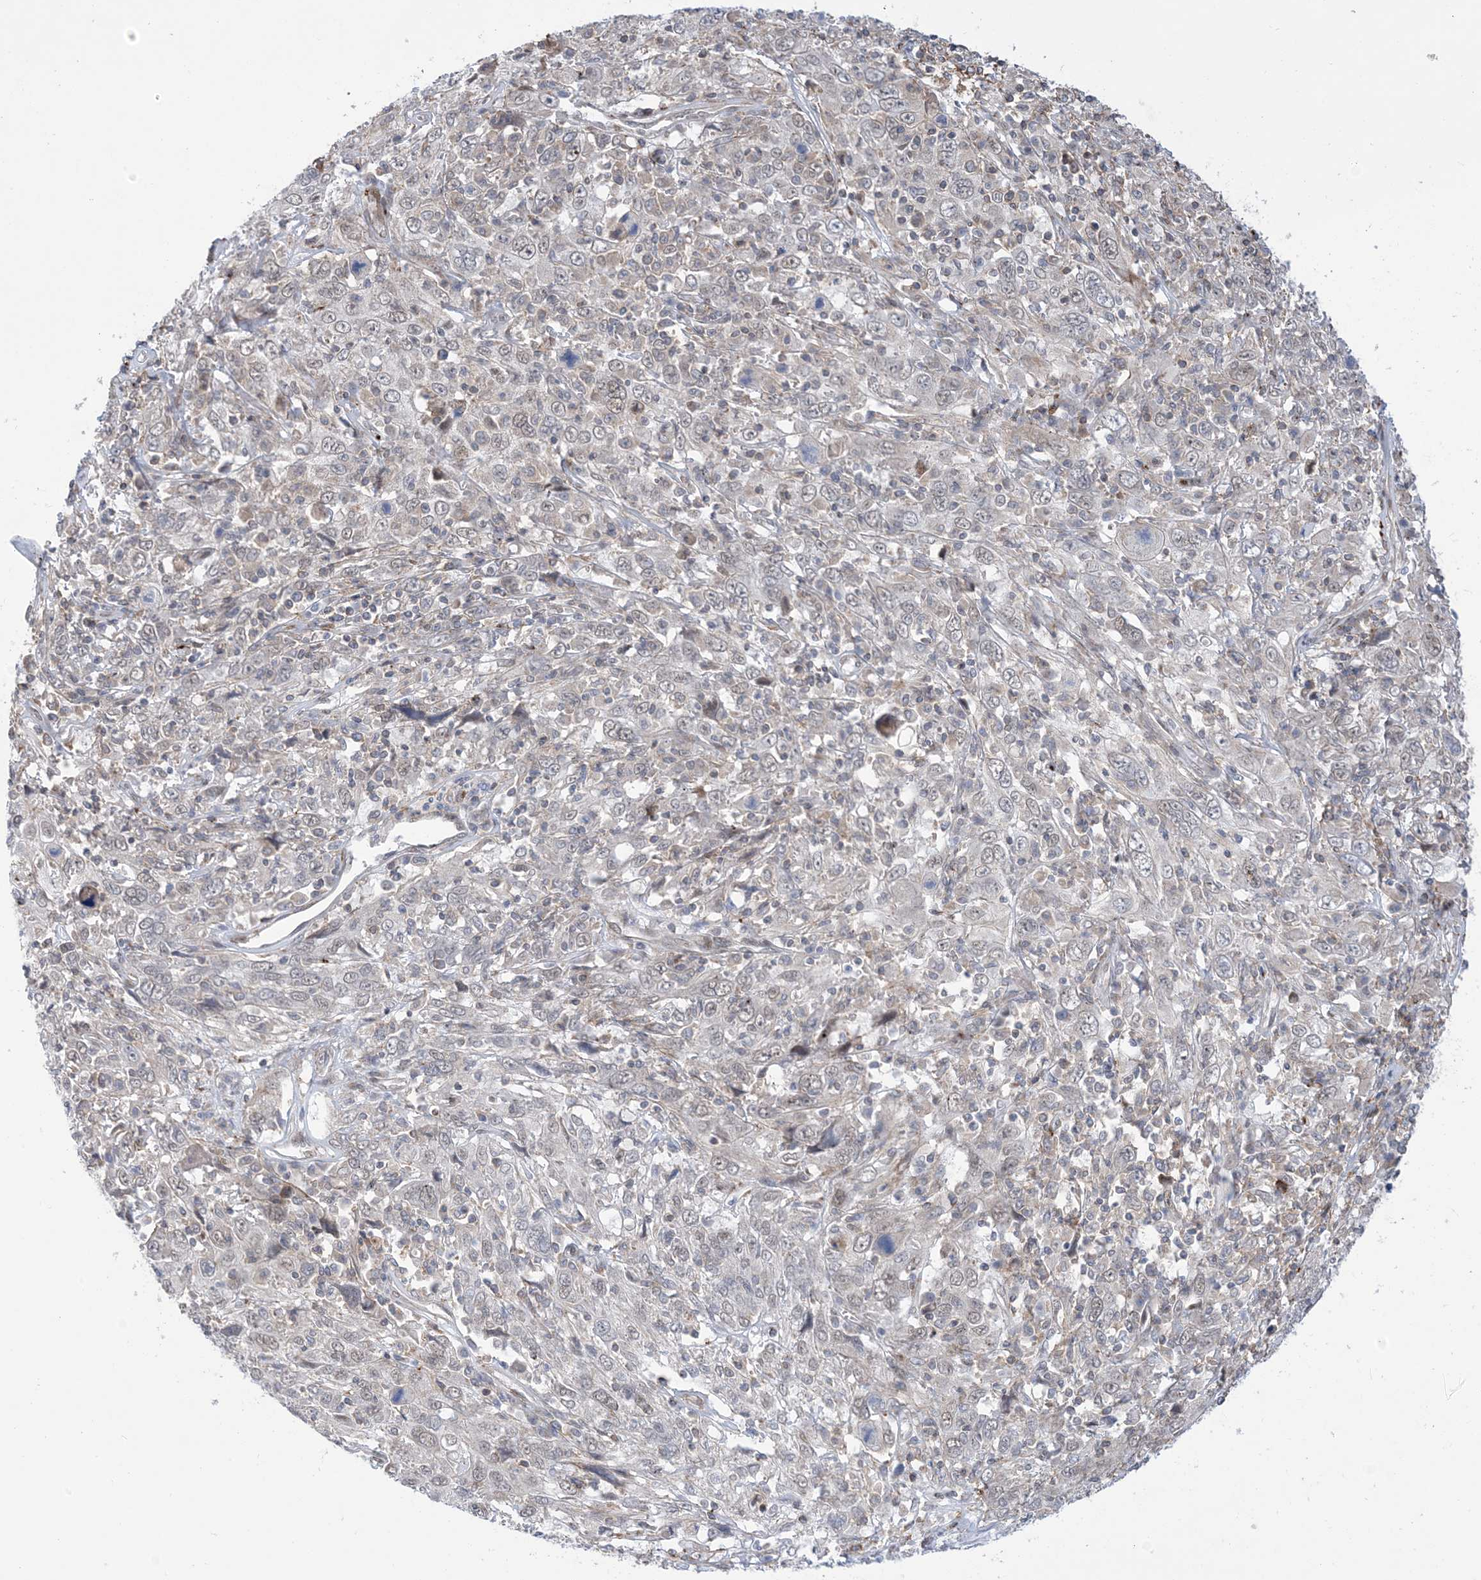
{"staining": {"intensity": "negative", "quantity": "none", "location": "none"}, "tissue": "cervical cancer", "cell_type": "Tumor cells", "image_type": "cancer", "snomed": [{"axis": "morphology", "description": "Squamous cell carcinoma, NOS"}, {"axis": "topography", "description": "Cervix"}], "caption": "A photomicrograph of cervical cancer (squamous cell carcinoma) stained for a protein exhibits no brown staining in tumor cells.", "gene": "ZNF8", "patient": {"sex": "female", "age": 46}}